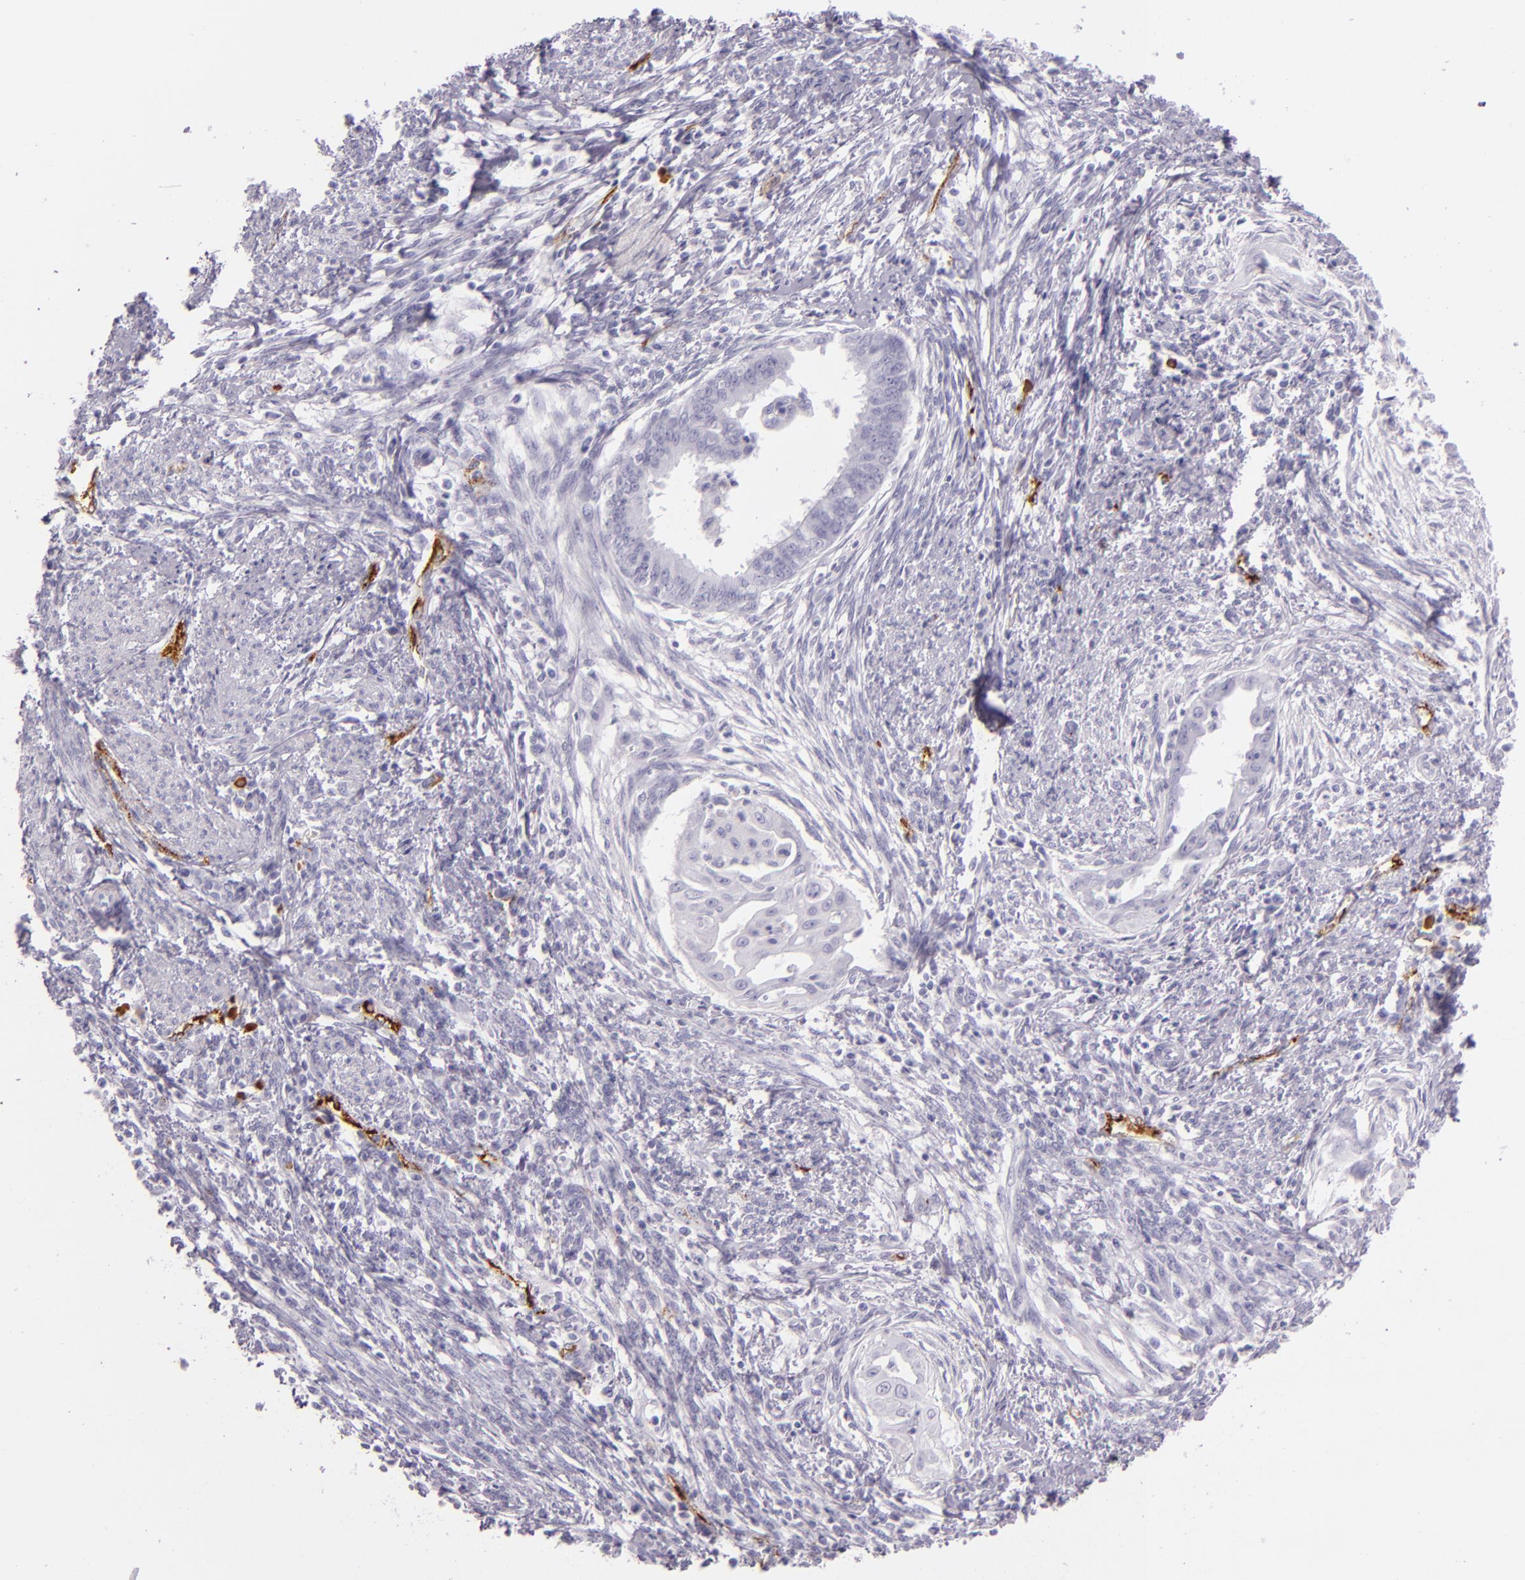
{"staining": {"intensity": "negative", "quantity": "none", "location": "none"}, "tissue": "endometrial cancer", "cell_type": "Tumor cells", "image_type": "cancer", "snomed": [{"axis": "morphology", "description": "Adenocarcinoma, NOS"}, {"axis": "topography", "description": "Endometrium"}], "caption": "This is an IHC histopathology image of human endometrial cancer (adenocarcinoma). There is no positivity in tumor cells.", "gene": "SELP", "patient": {"sex": "female", "age": 66}}